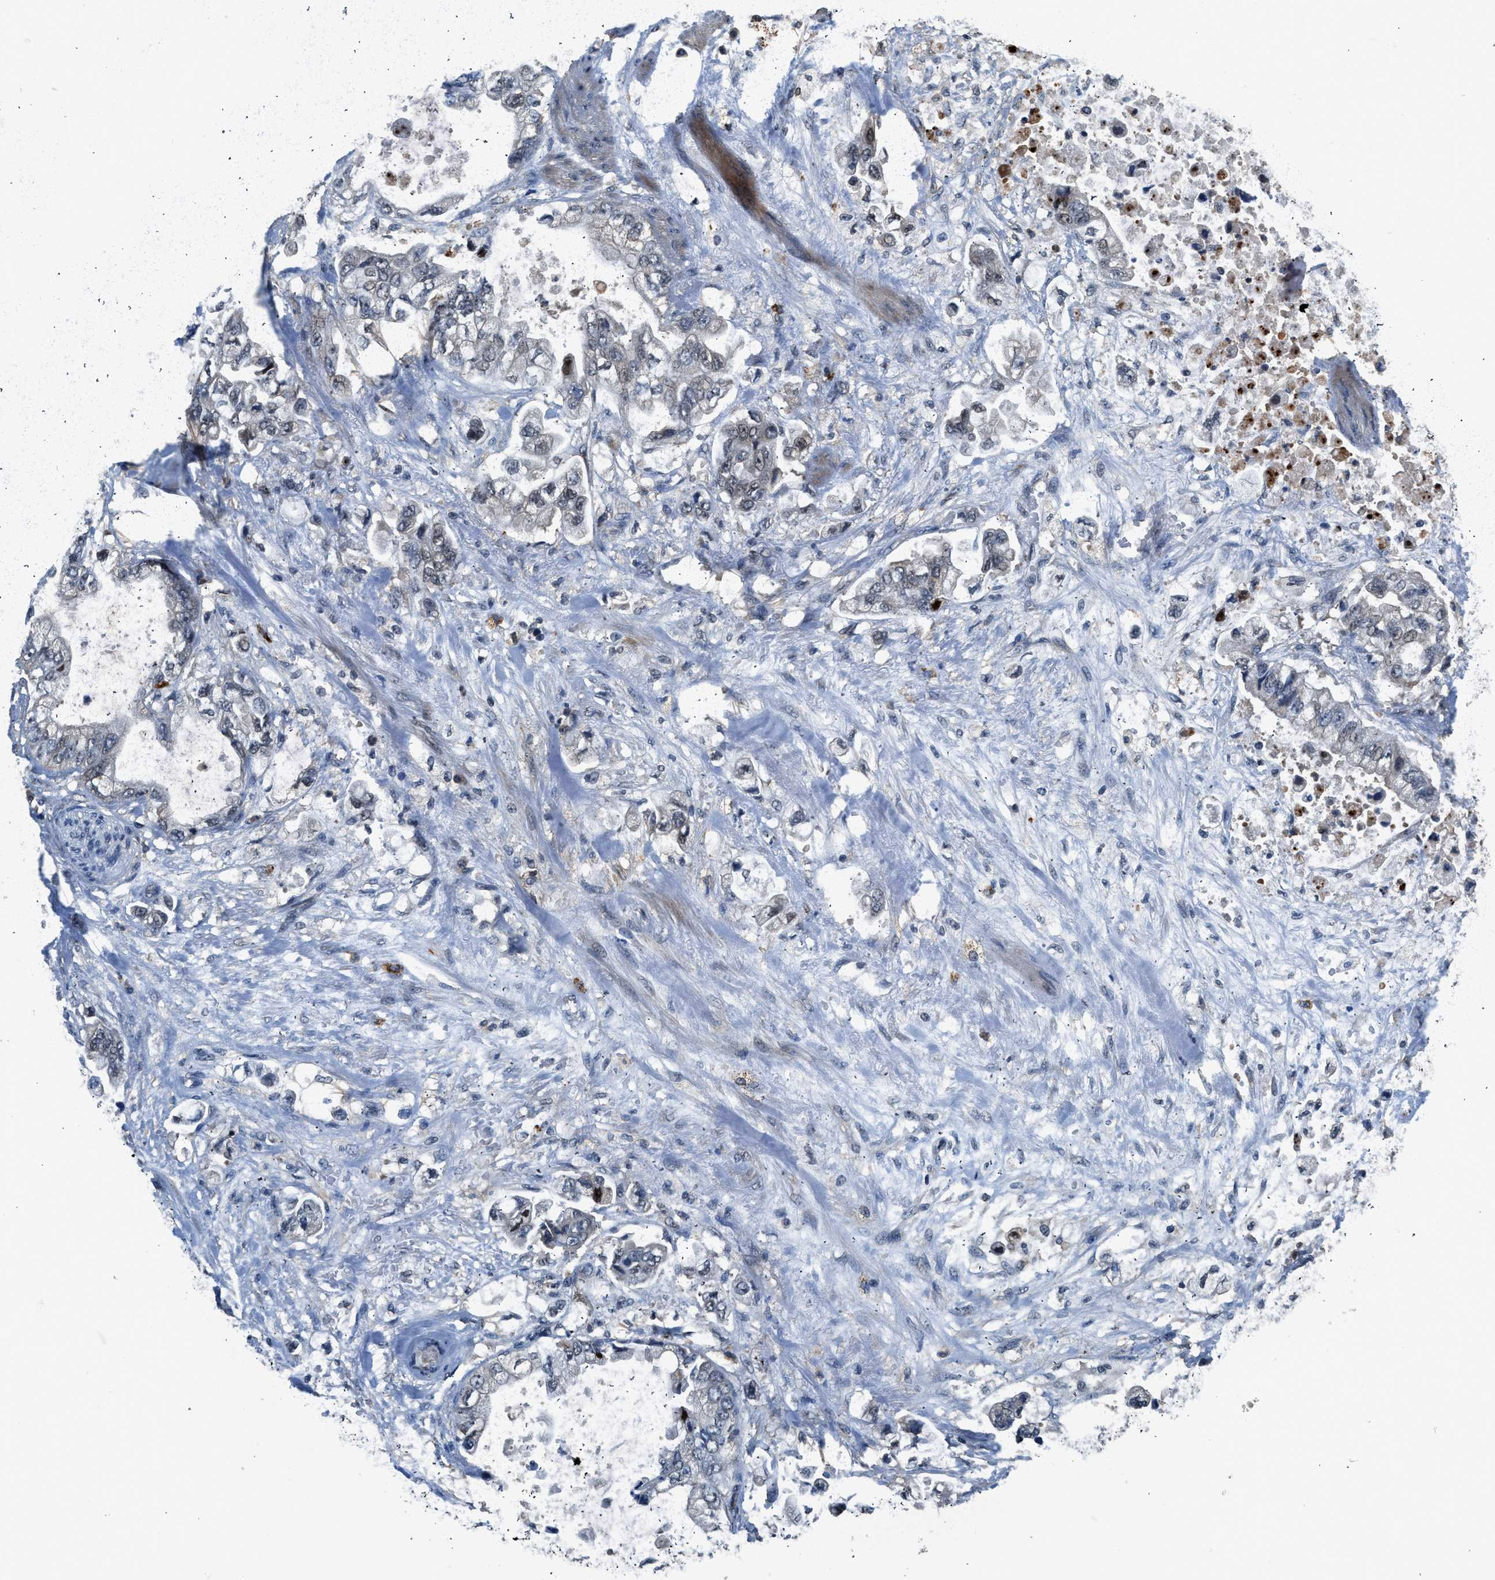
{"staining": {"intensity": "negative", "quantity": "none", "location": "none"}, "tissue": "stomach cancer", "cell_type": "Tumor cells", "image_type": "cancer", "snomed": [{"axis": "morphology", "description": "Normal tissue, NOS"}, {"axis": "morphology", "description": "Adenocarcinoma, NOS"}, {"axis": "topography", "description": "Stomach"}], "caption": "Histopathology image shows no protein staining in tumor cells of stomach adenocarcinoma tissue.", "gene": "SLC15A4", "patient": {"sex": "male", "age": 62}}